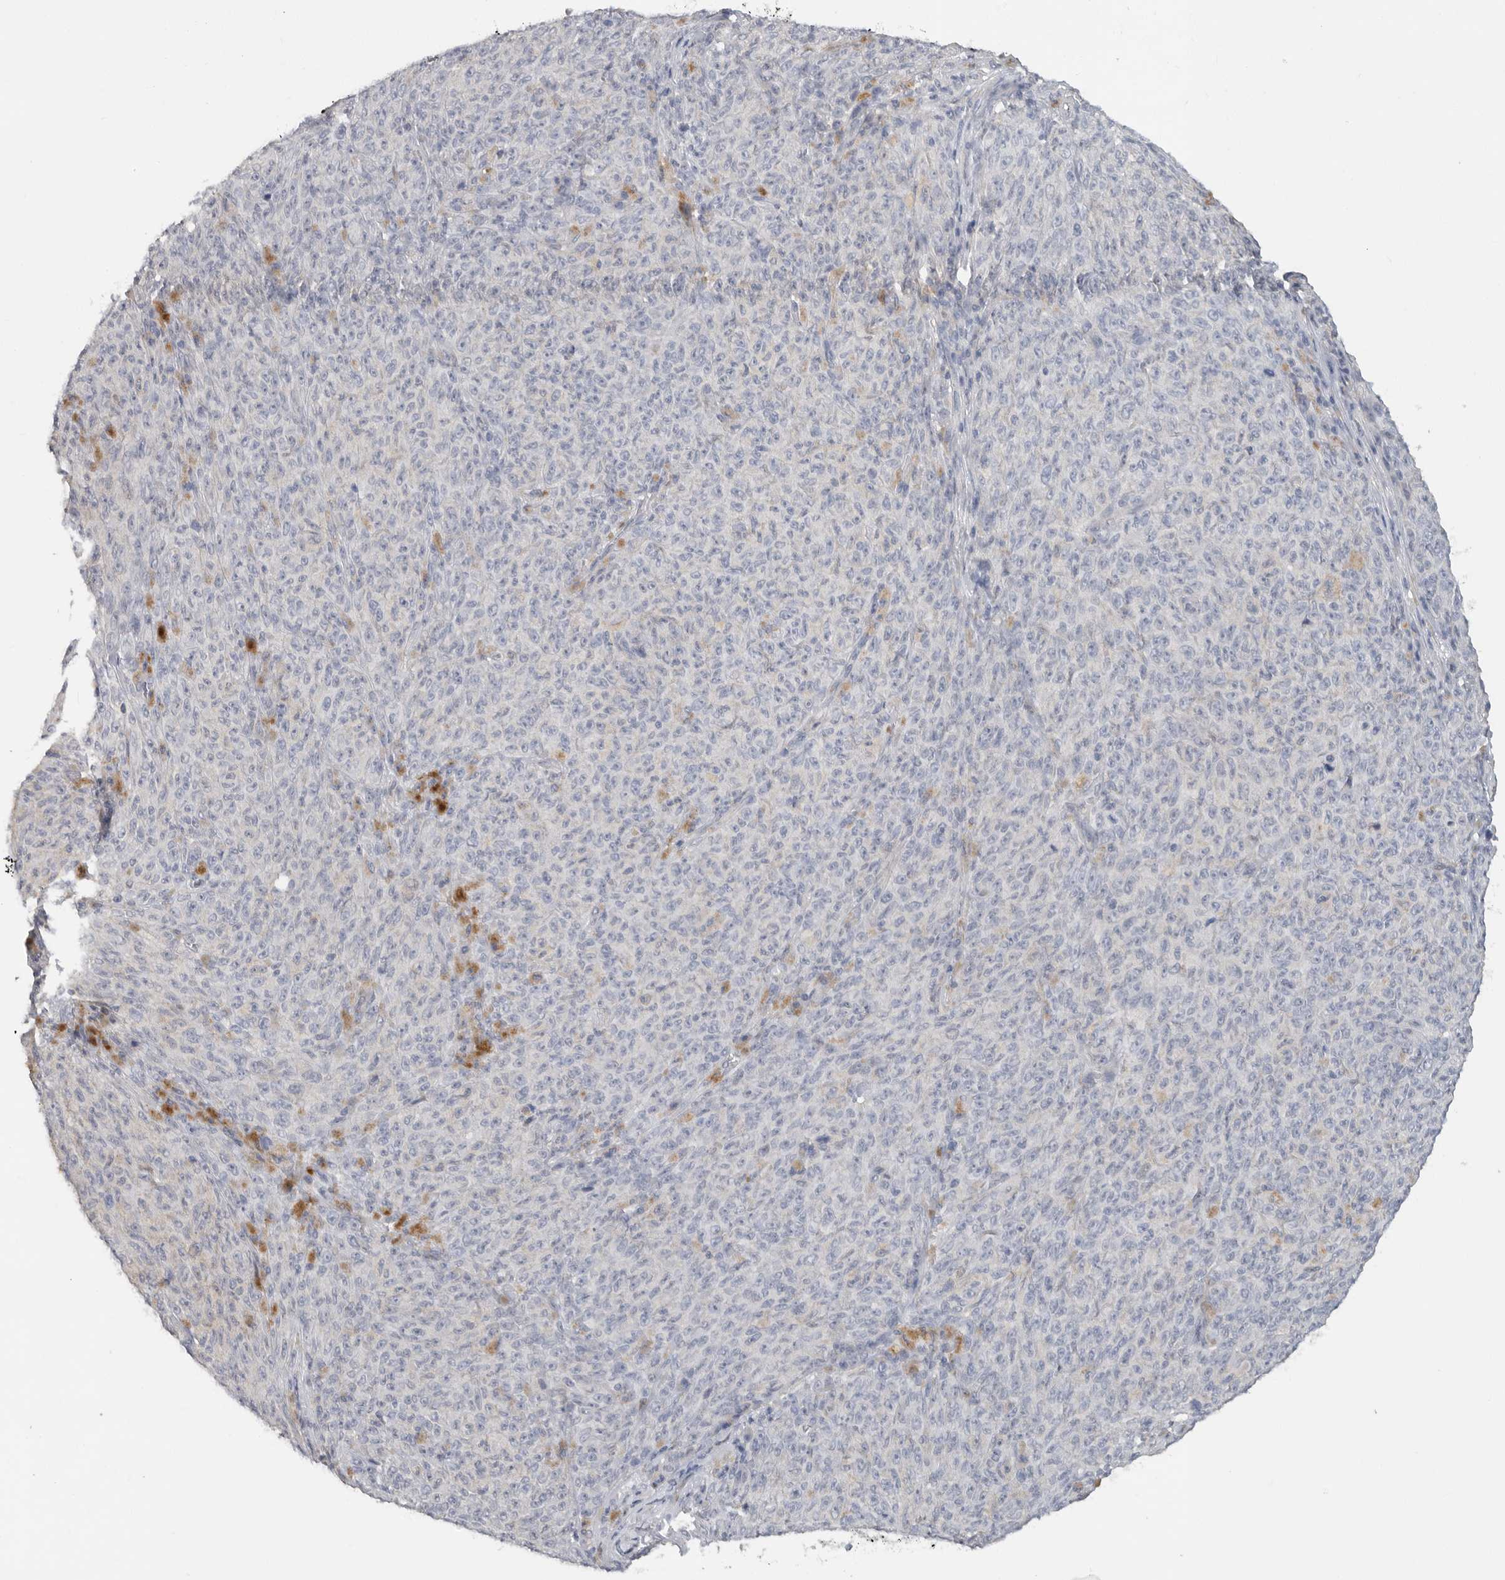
{"staining": {"intensity": "negative", "quantity": "none", "location": "none"}, "tissue": "melanoma", "cell_type": "Tumor cells", "image_type": "cancer", "snomed": [{"axis": "morphology", "description": "Malignant melanoma, NOS"}, {"axis": "topography", "description": "Skin"}], "caption": "DAB (3,3'-diaminobenzidine) immunohistochemical staining of malignant melanoma shows no significant expression in tumor cells.", "gene": "REG4", "patient": {"sex": "female", "age": 82}}